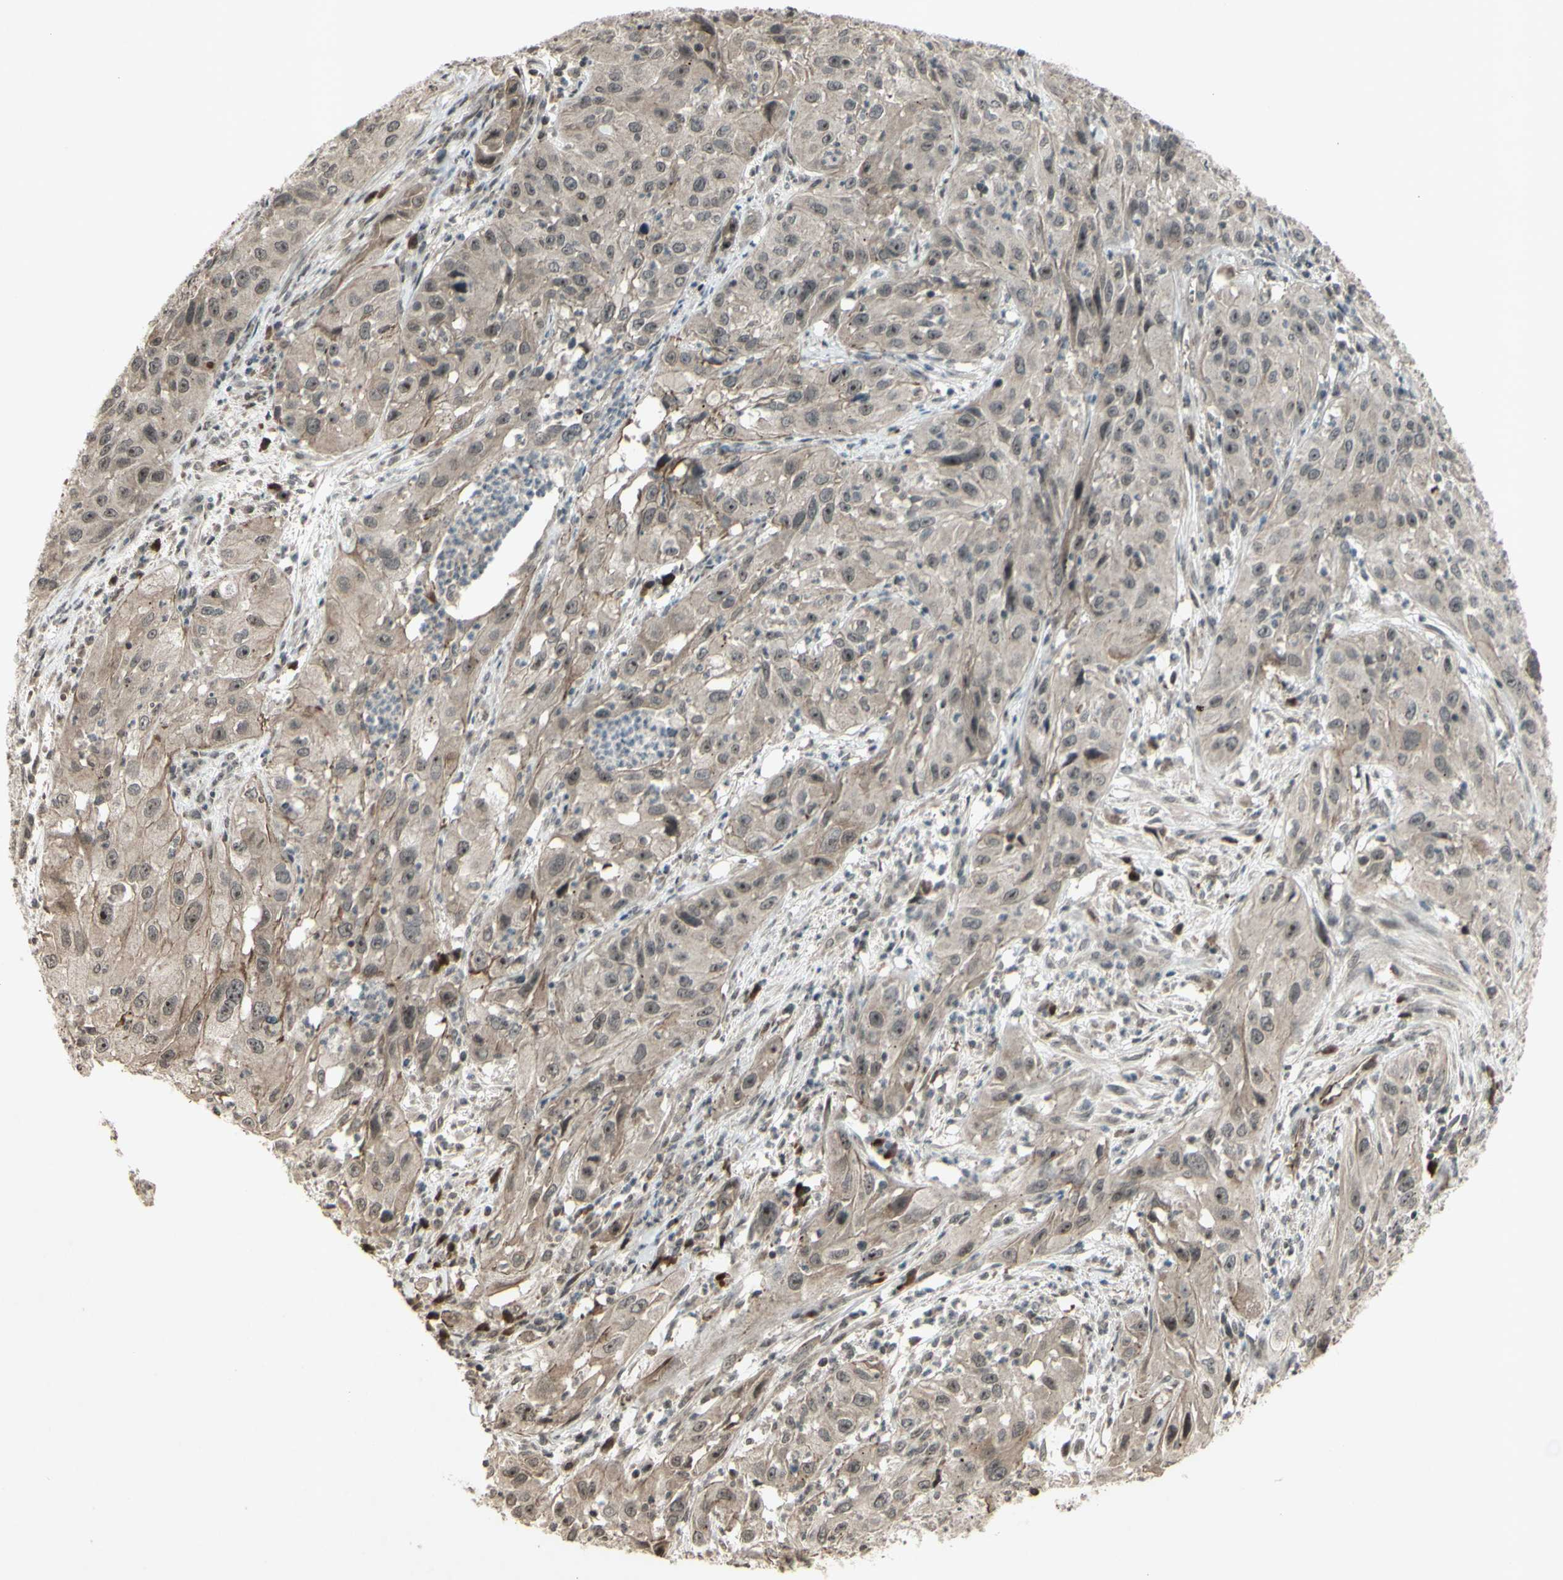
{"staining": {"intensity": "weak", "quantity": ">75%", "location": "cytoplasmic/membranous,nuclear"}, "tissue": "cervical cancer", "cell_type": "Tumor cells", "image_type": "cancer", "snomed": [{"axis": "morphology", "description": "Squamous cell carcinoma, NOS"}, {"axis": "topography", "description": "Cervix"}], "caption": "IHC (DAB) staining of human cervical squamous cell carcinoma reveals weak cytoplasmic/membranous and nuclear protein positivity in approximately >75% of tumor cells.", "gene": "BLNK", "patient": {"sex": "female", "age": 32}}